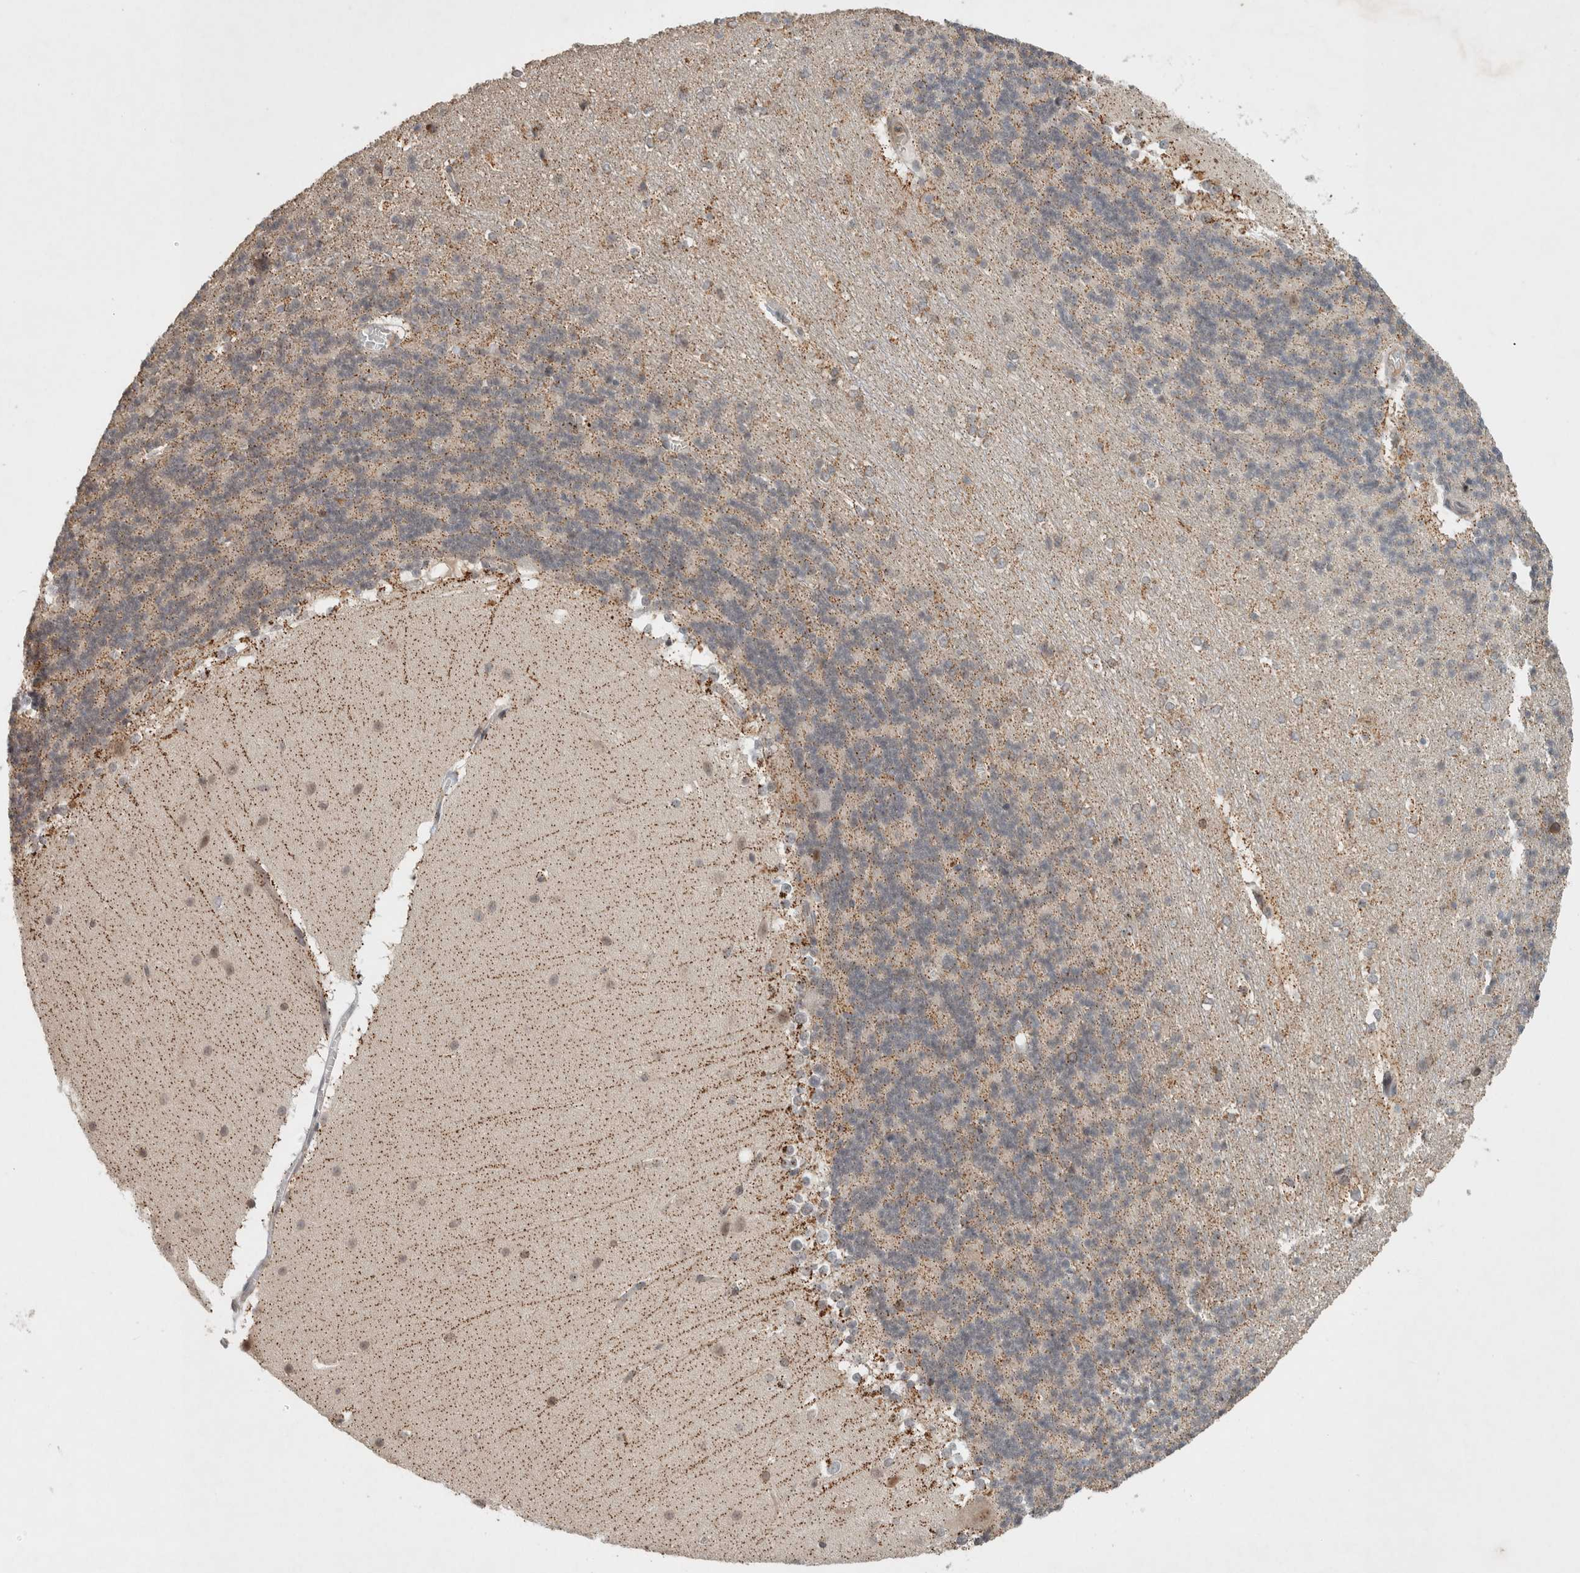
{"staining": {"intensity": "weak", "quantity": "25%-75%", "location": "cytoplasmic/membranous"}, "tissue": "cerebellum", "cell_type": "Cells in granular layer", "image_type": "normal", "snomed": [{"axis": "morphology", "description": "Normal tissue, NOS"}, {"axis": "topography", "description": "Cerebellum"}], "caption": "Protein analysis of normal cerebellum shows weak cytoplasmic/membranous expression in approximately 25%-75% of cells in granular layer.", "gene": "CAAP1", "patient": {"sex": "female", "age": 19}}